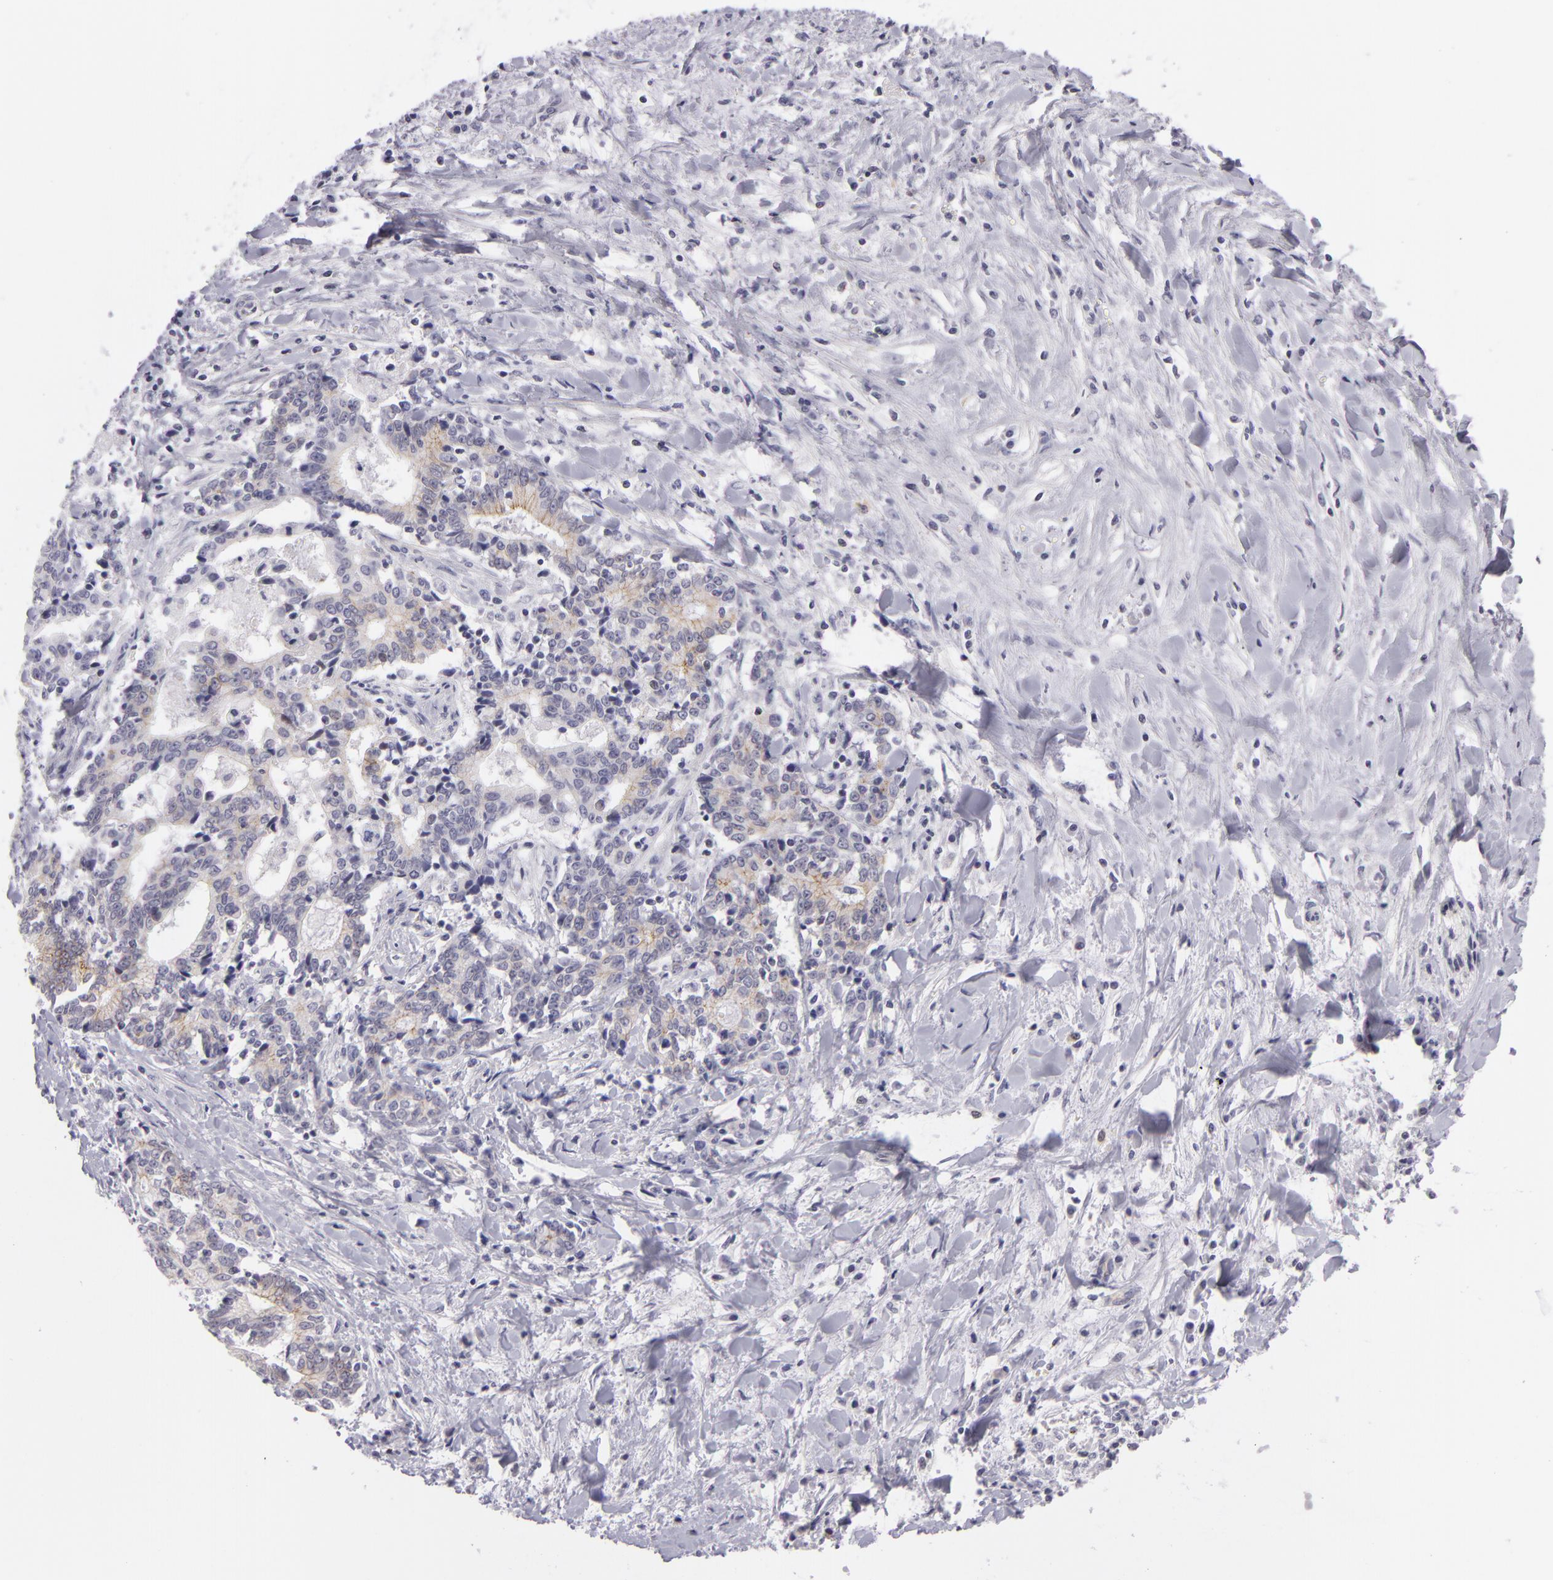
{"staining": {"intensity": "negative", "quantity": "none", "location": "none"}, "tissue": "liver cancer", "cell_type": "Tumor cells", "image_type": "cancer", "snomed": [{"axis": "morphology", "description": "Cholangiocarcinoma"}, {"axis": "topography", "description": "Liver"}], "caption": "Immunohistochemistry (IHC) of liver cholangiocarcinoma demonstrates no staining in tumor cells.", "gene": "CTNNB1", "patient": {"sex": "male", "age": 57}}